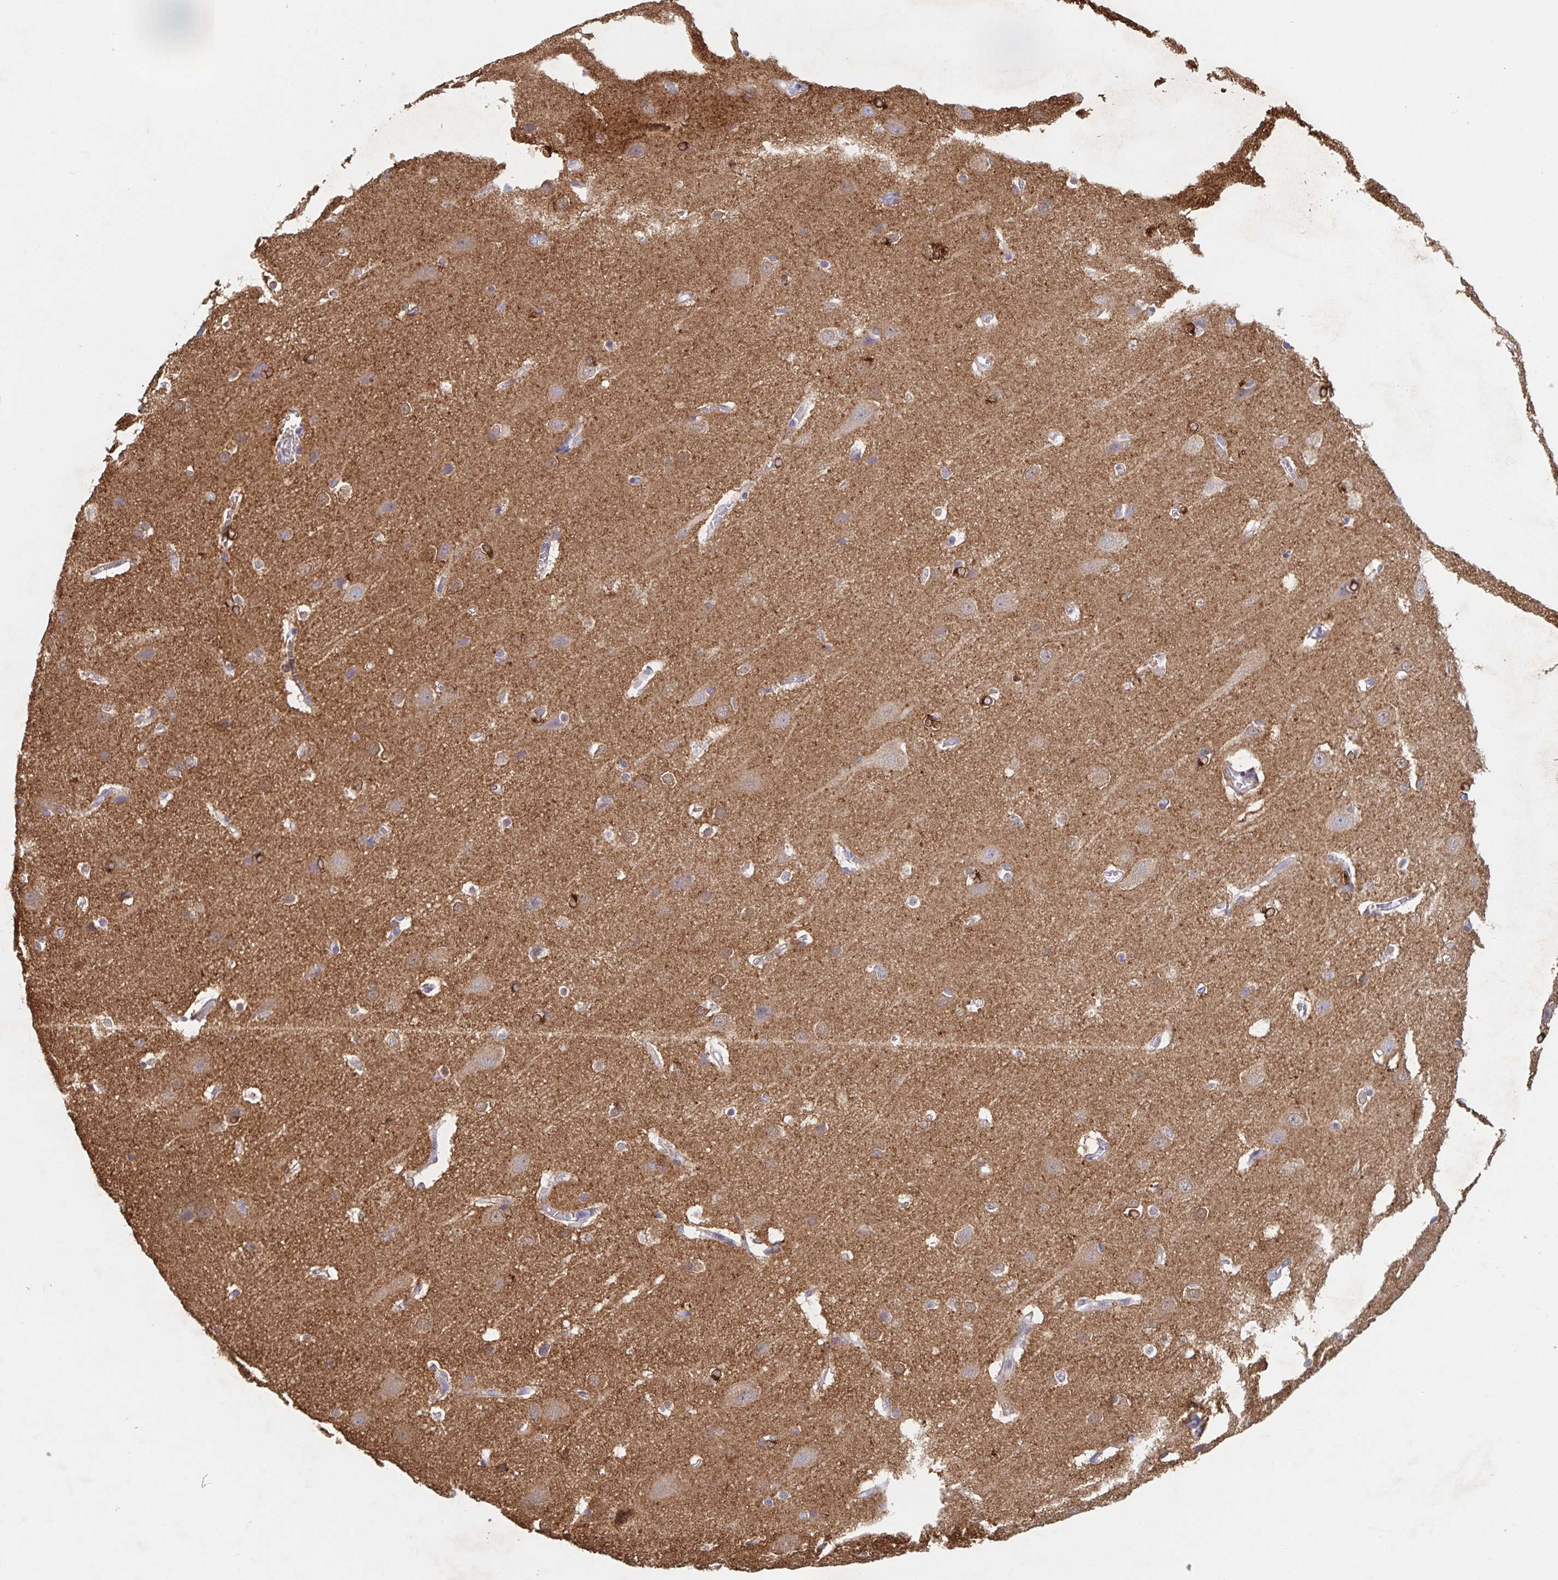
{"staining": {"intensity": "negative", "quantity": "none", "location": "none"}, "tissue": "cerebral cortex", "cell_type": "Endothelial cells", "image_type": "normal", "snomed": [{"axis": "morphology", "description": "Normal tissue, NOS"}, {"axis": "topography", "description": "Cerebral cortex"}], "caption": "Image shows no protein expression in endothelial cells of unremarkable cerebral cortex. (Immunohistochemistry (ihc), brightfield microscopy, high magnification).", "gene": "CDC42BPG", "patient": {"sex": "male", "age": 37}}